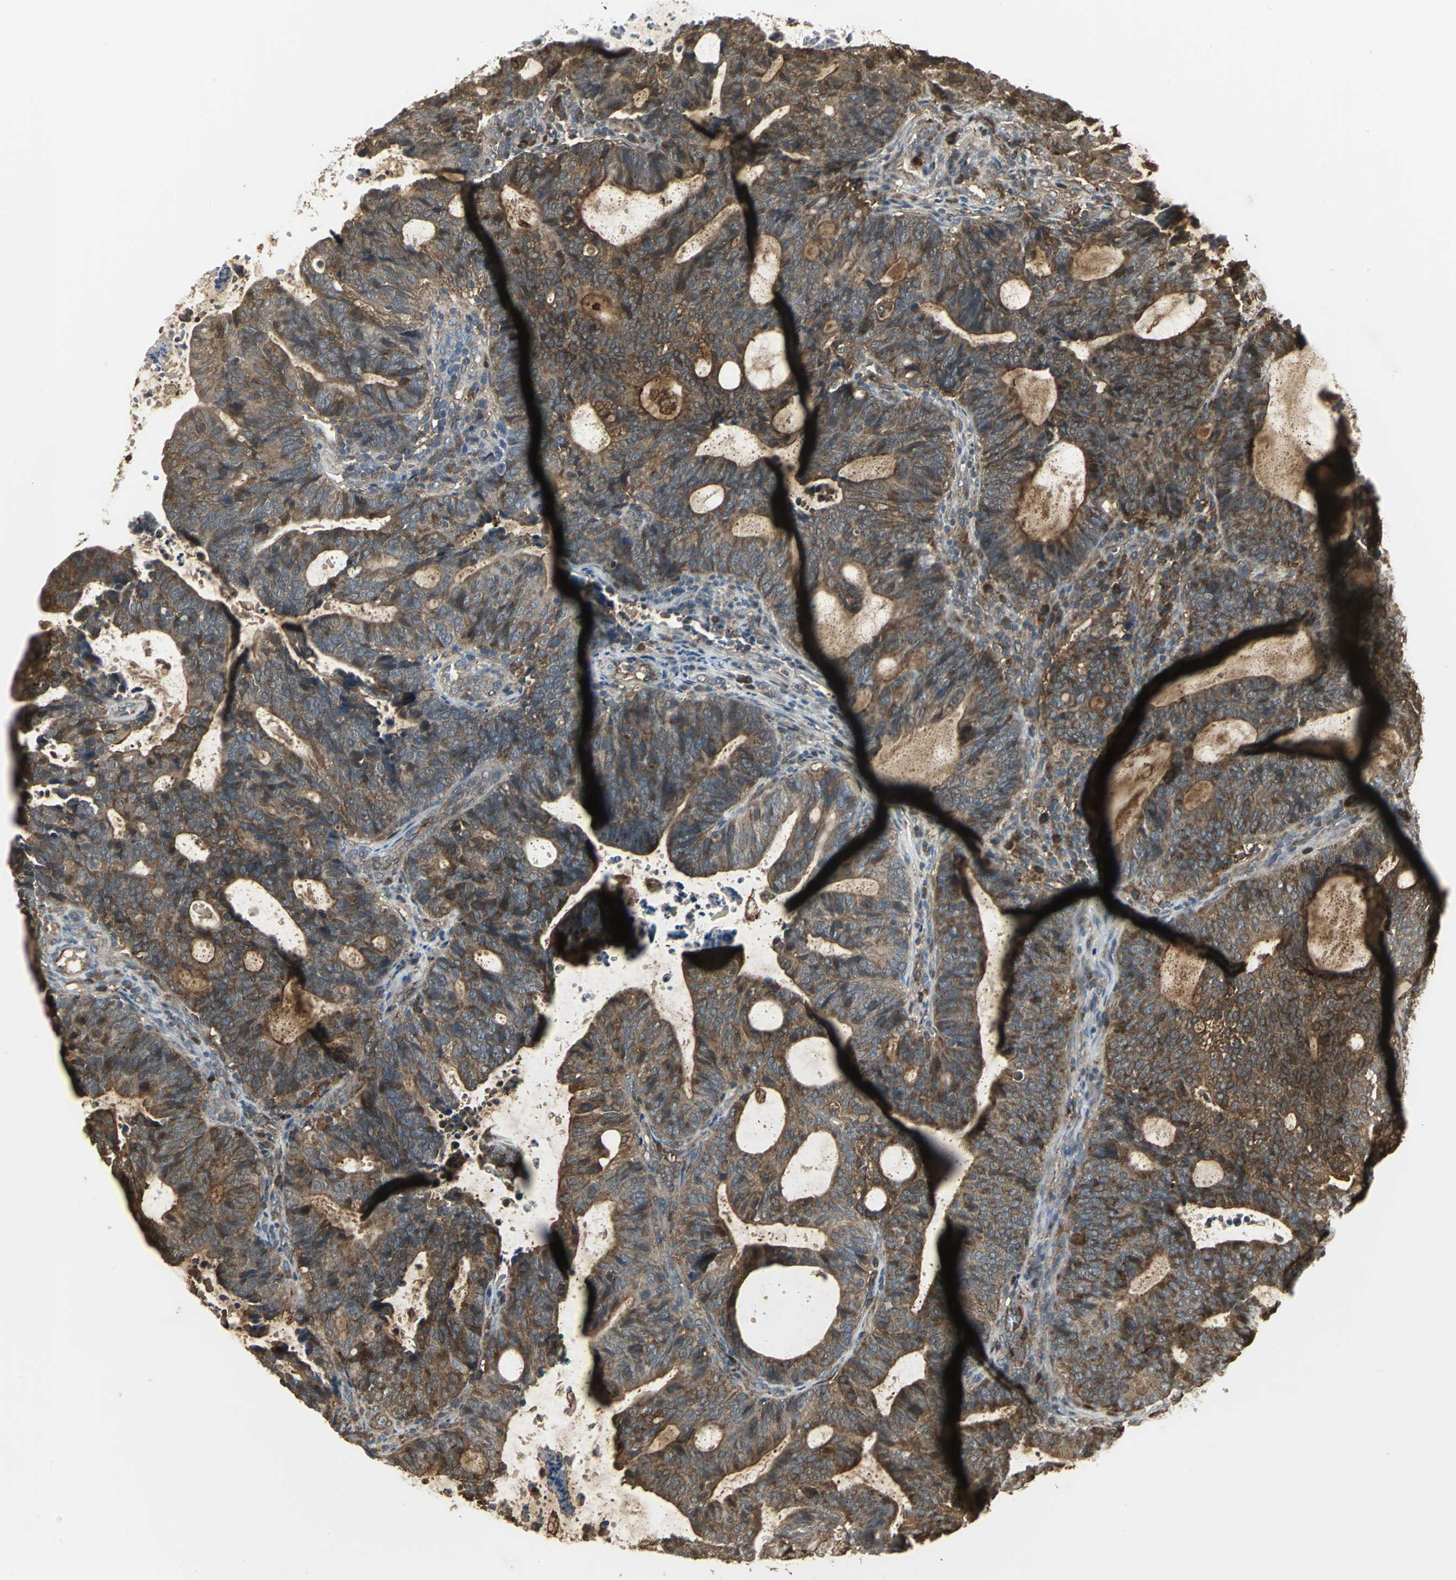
{"staining": {"intensity": "strong", "quantity": ">75%", "location": "cytoplasmic/membranous"}, "tissue": "endometrial cancer", "cell_type": "Tumor cells", "image_type": "cancer", "snomed": [{"axis": "morphology", "description": "Adenocarcinoma, NOS"}, {"axis": "topography", "description": "Uterus"}], "caption": "Immunohistochemistry photomicrograph of human endometrial adenocarcinoma stained for a protein (brown), which reveals high levels of strong cytoplasmic/membranous expression in approximately >75% of tumor cells.", "gene": "PRXL2B", "patient": {"sex": "female", "age": 83}}